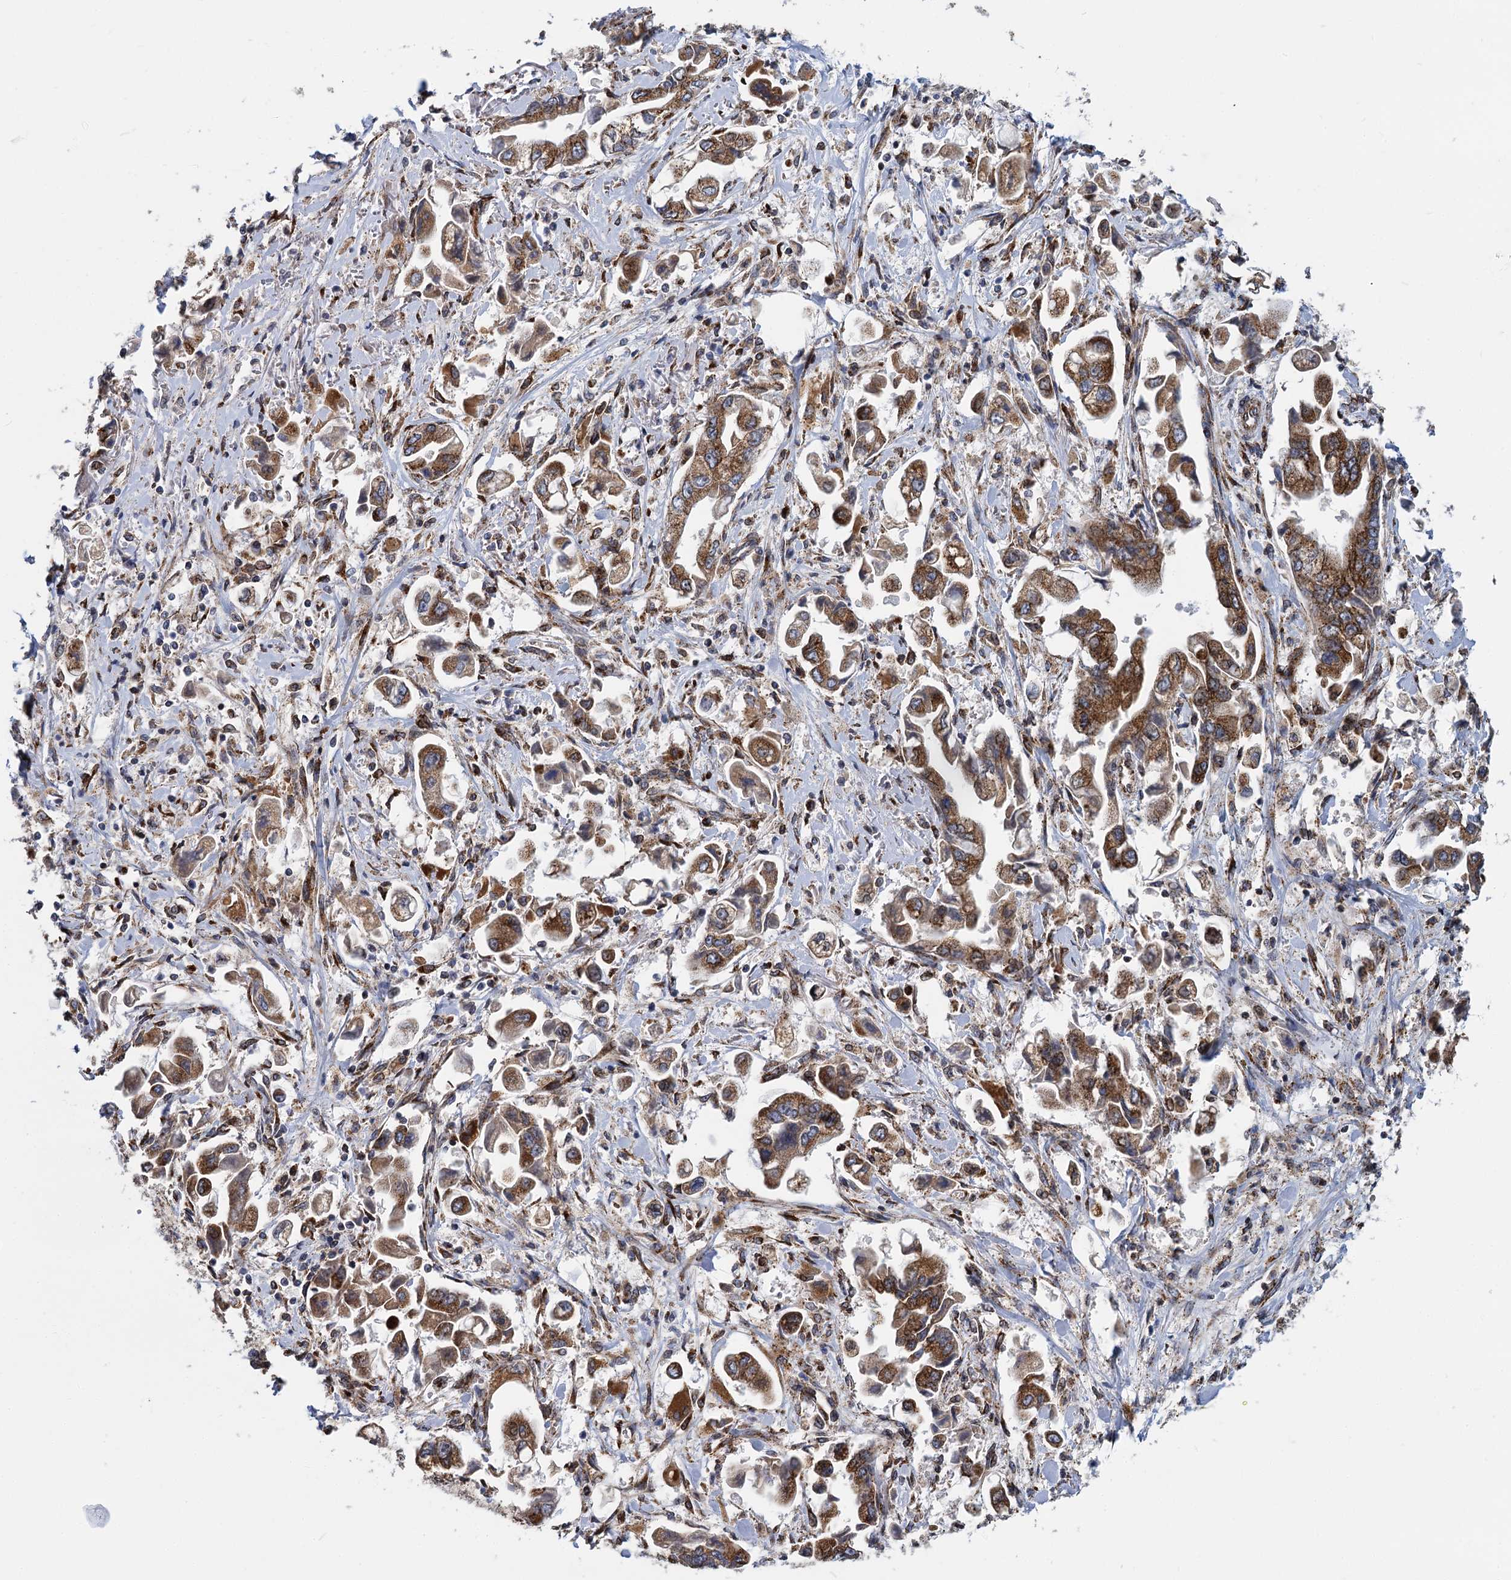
{"staining": {"intensity": "moderate", "quantity": ">75%", "location": "cytoplasmic/membranous"}, "tissue": "stomach cancer", "cell_type": "Tumor cells", "image_type": "cancer", "snomed": [{"axis": "morphology", "description": "Adenocarcinoma, NOS"}, {"axis": "topography", "description": "Stomach"}], "caption": "Protein staining exhibits moderate cytoplasmic/membranous positivity in about >75% of tumor cells in adenocarcinoma (stomach).", "gene": "SUPT20H", "patient": {"sex": "male", "age": 62}}